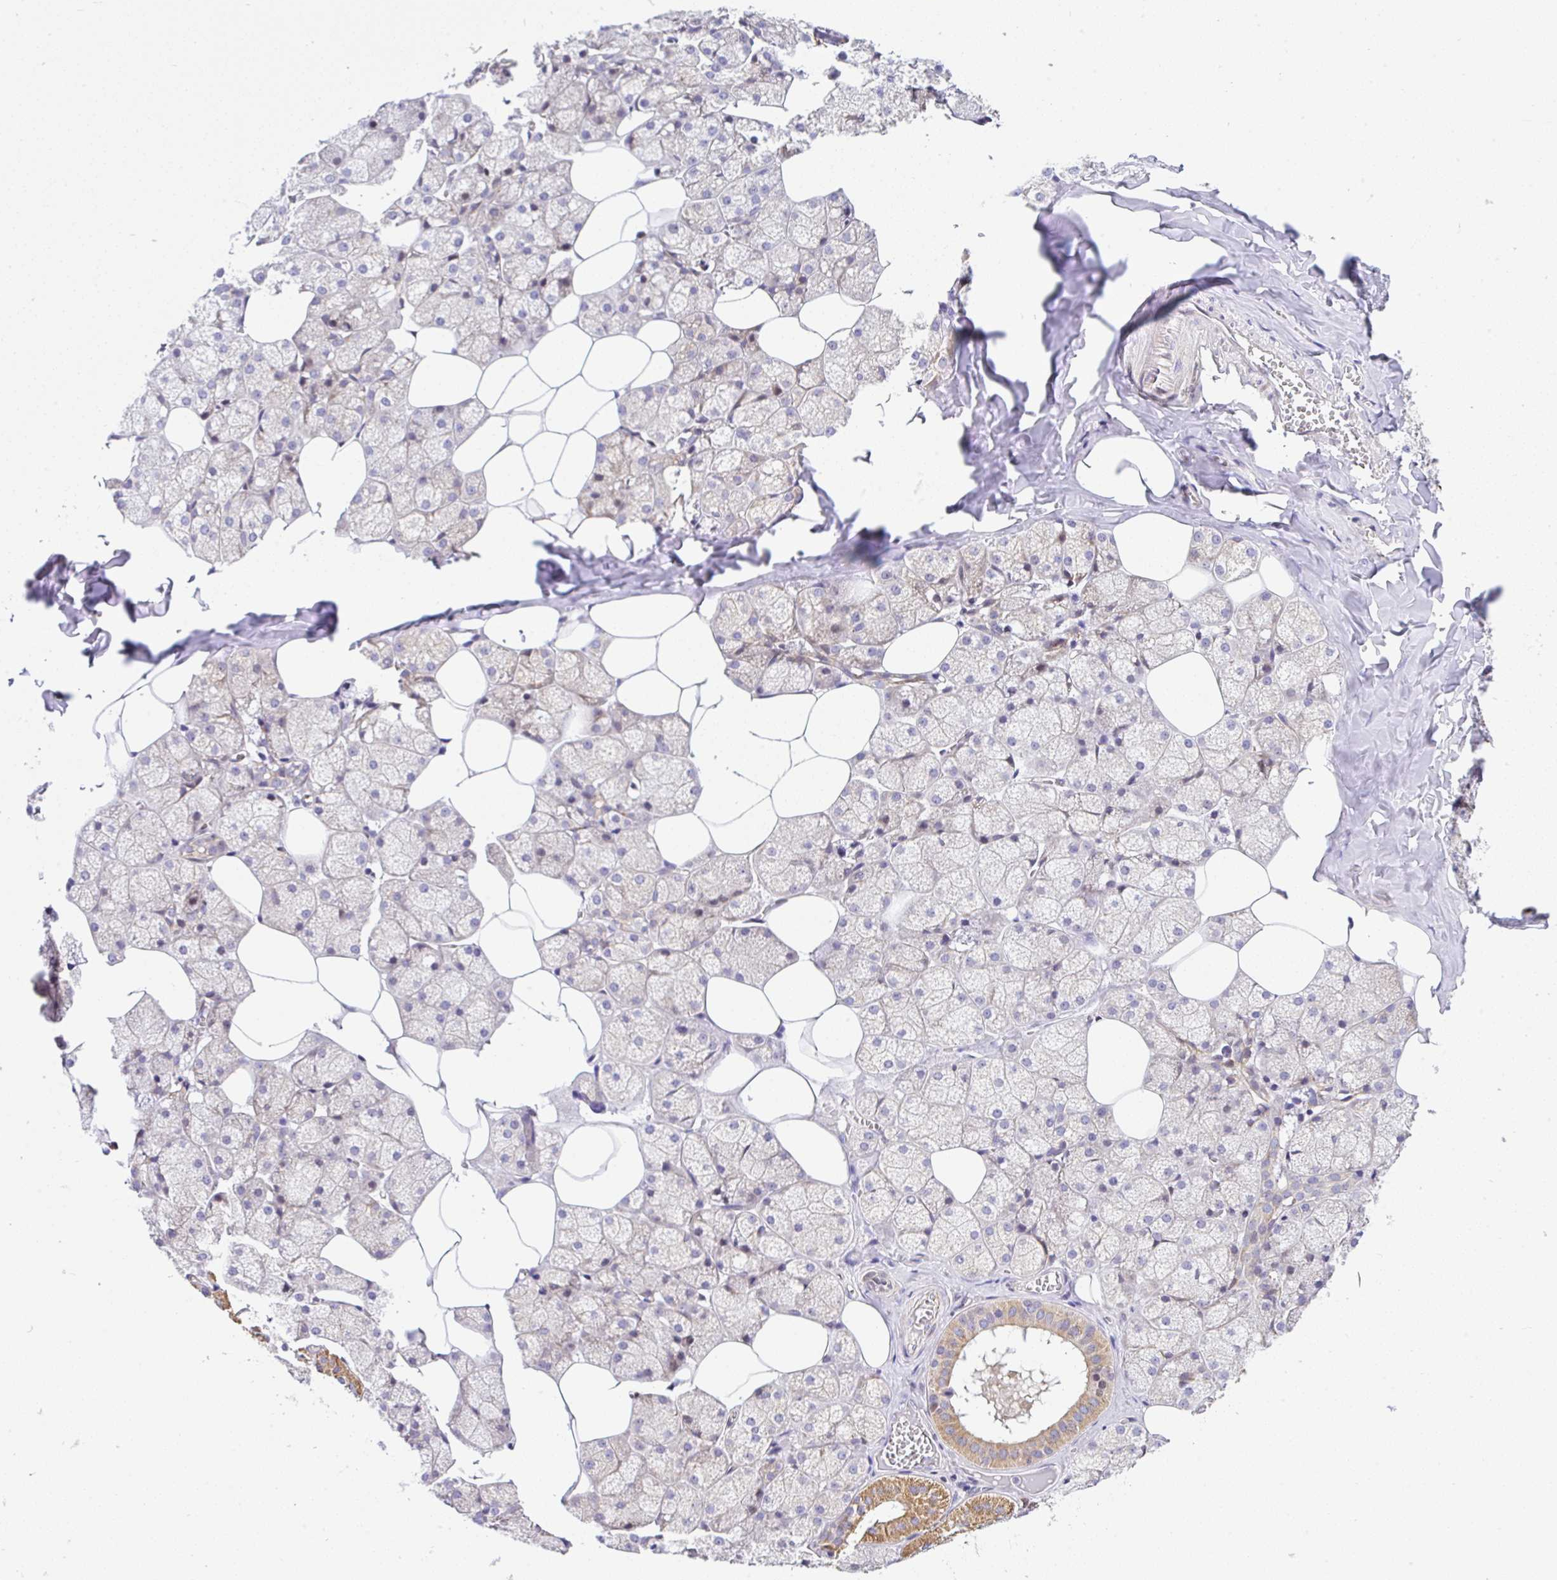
{"staining": {"intensity": "moderate", "quantity": "25%-75%", "location": "cytoplasmic/membranous"}, "tissue": "salivary gland", "cell_type": "Glandular cells", "image_type": "normal", "snomed": [{"axis": "morphology", "description": "Normal tissue, NOS"}, {"axis": "topography", "description": "Salivary gland"}, {"axis": "topography", "description": "Peripheral nerve tissue"}], "caption": "Moderate cytoplasmic/membranous staining is seen in approximately 25%-75% of glandular cells in unremarkable salivary gland. Using DAB (3,3'-diaminobenzidine) (brown) and hematoxylin (blue) stains, captured at high magnification using brightfield microscopy.", "gene": "FIGNL1", "patient": {"sex": "male", "age": 38}}